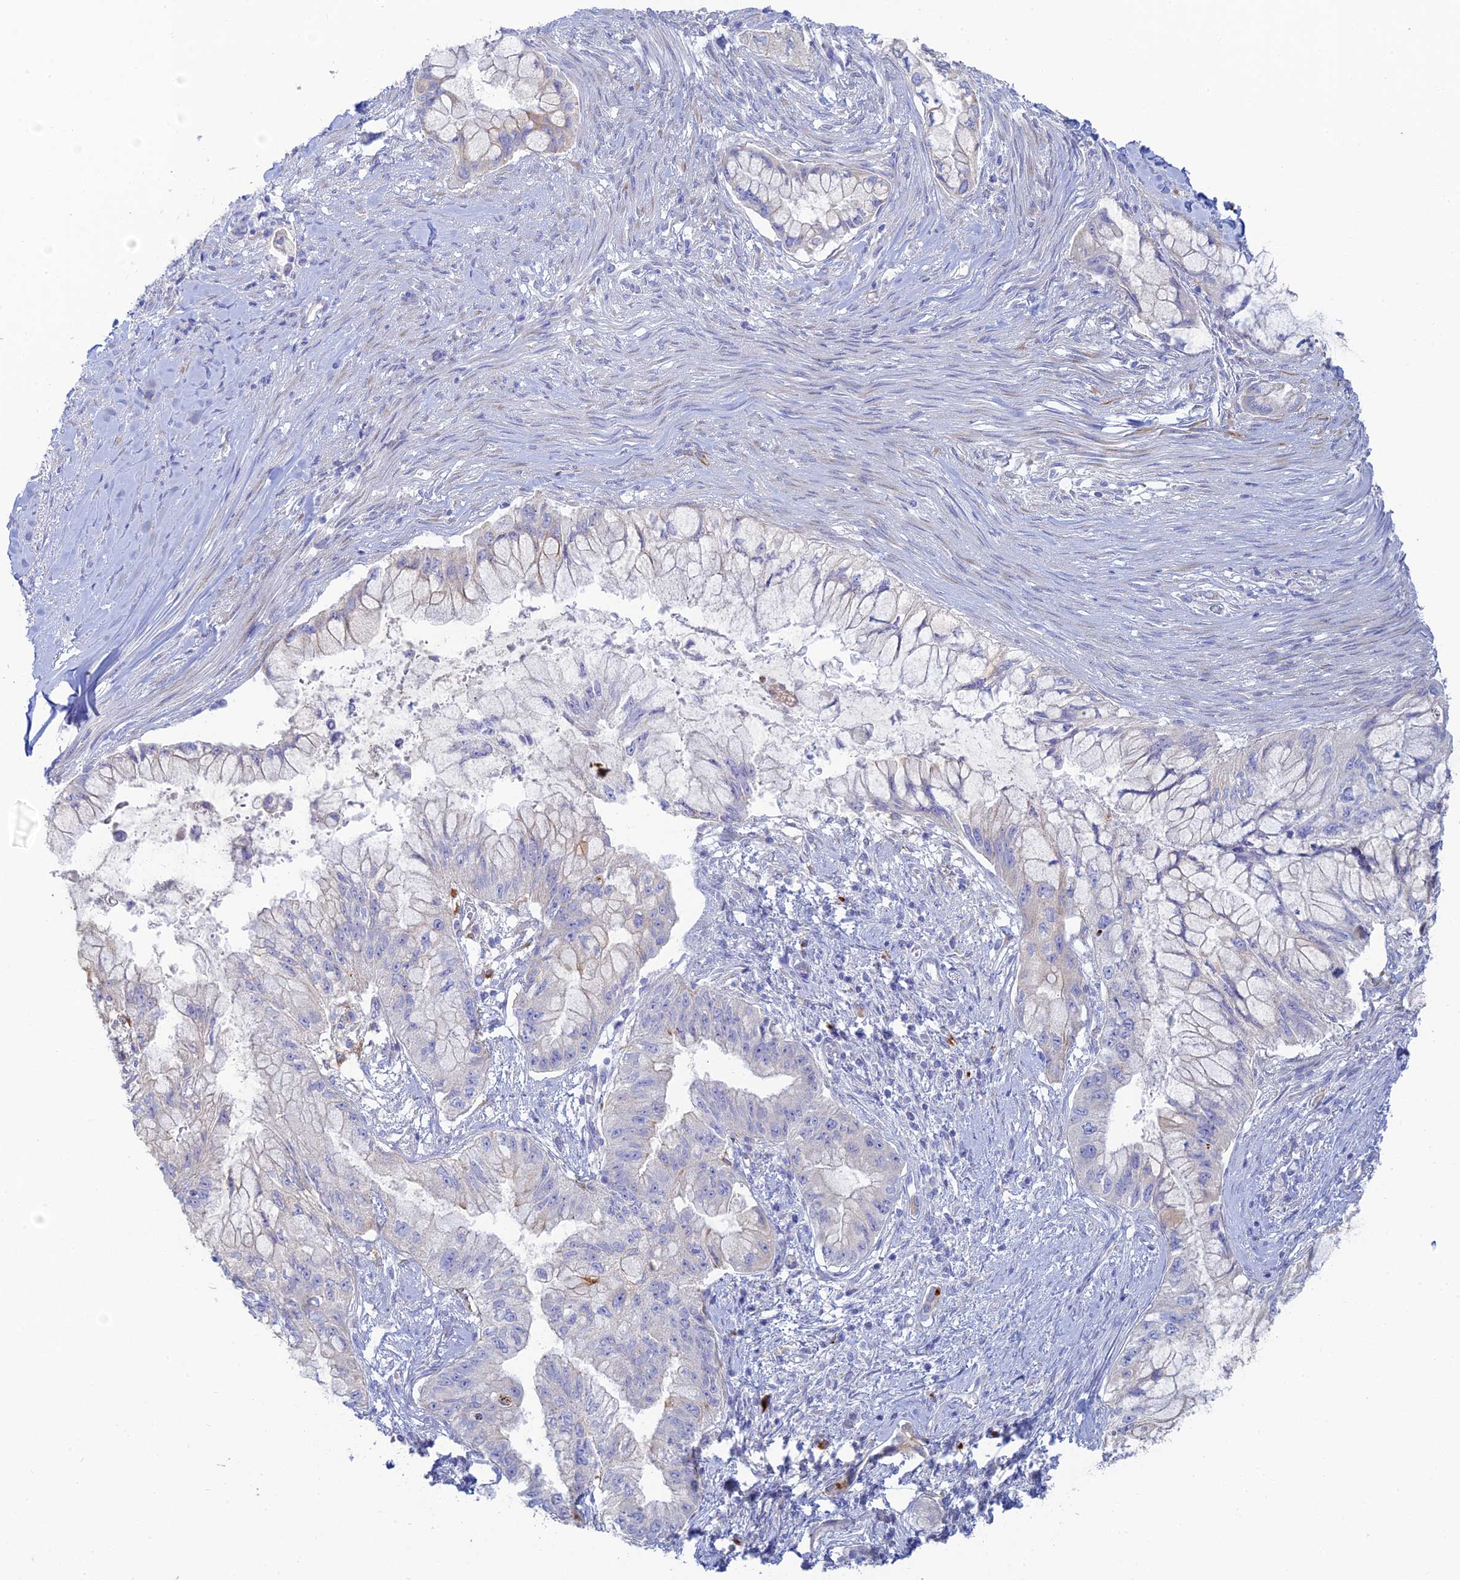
{"staining": {"intensity": "negative", "quantity": "none", "location": "none"}, "tissue": "pancreatic cancer", "cell_type": "Tumor cells", "image_type": "cancer", "snomed": [{"axis": "morphology", "description": "Adenocarcinoma, NOS"}, {"axis": "topography", "description": "Pancreas"}], "caption": "Immunohistochemistry (IHC) histopathology image of human adenocarcinoma (pancreatic) stained for a protein (brown), which displays no staining in tumor cells.", "gene": "CEP152", "patient": {"sex": "male", "age": 48}}